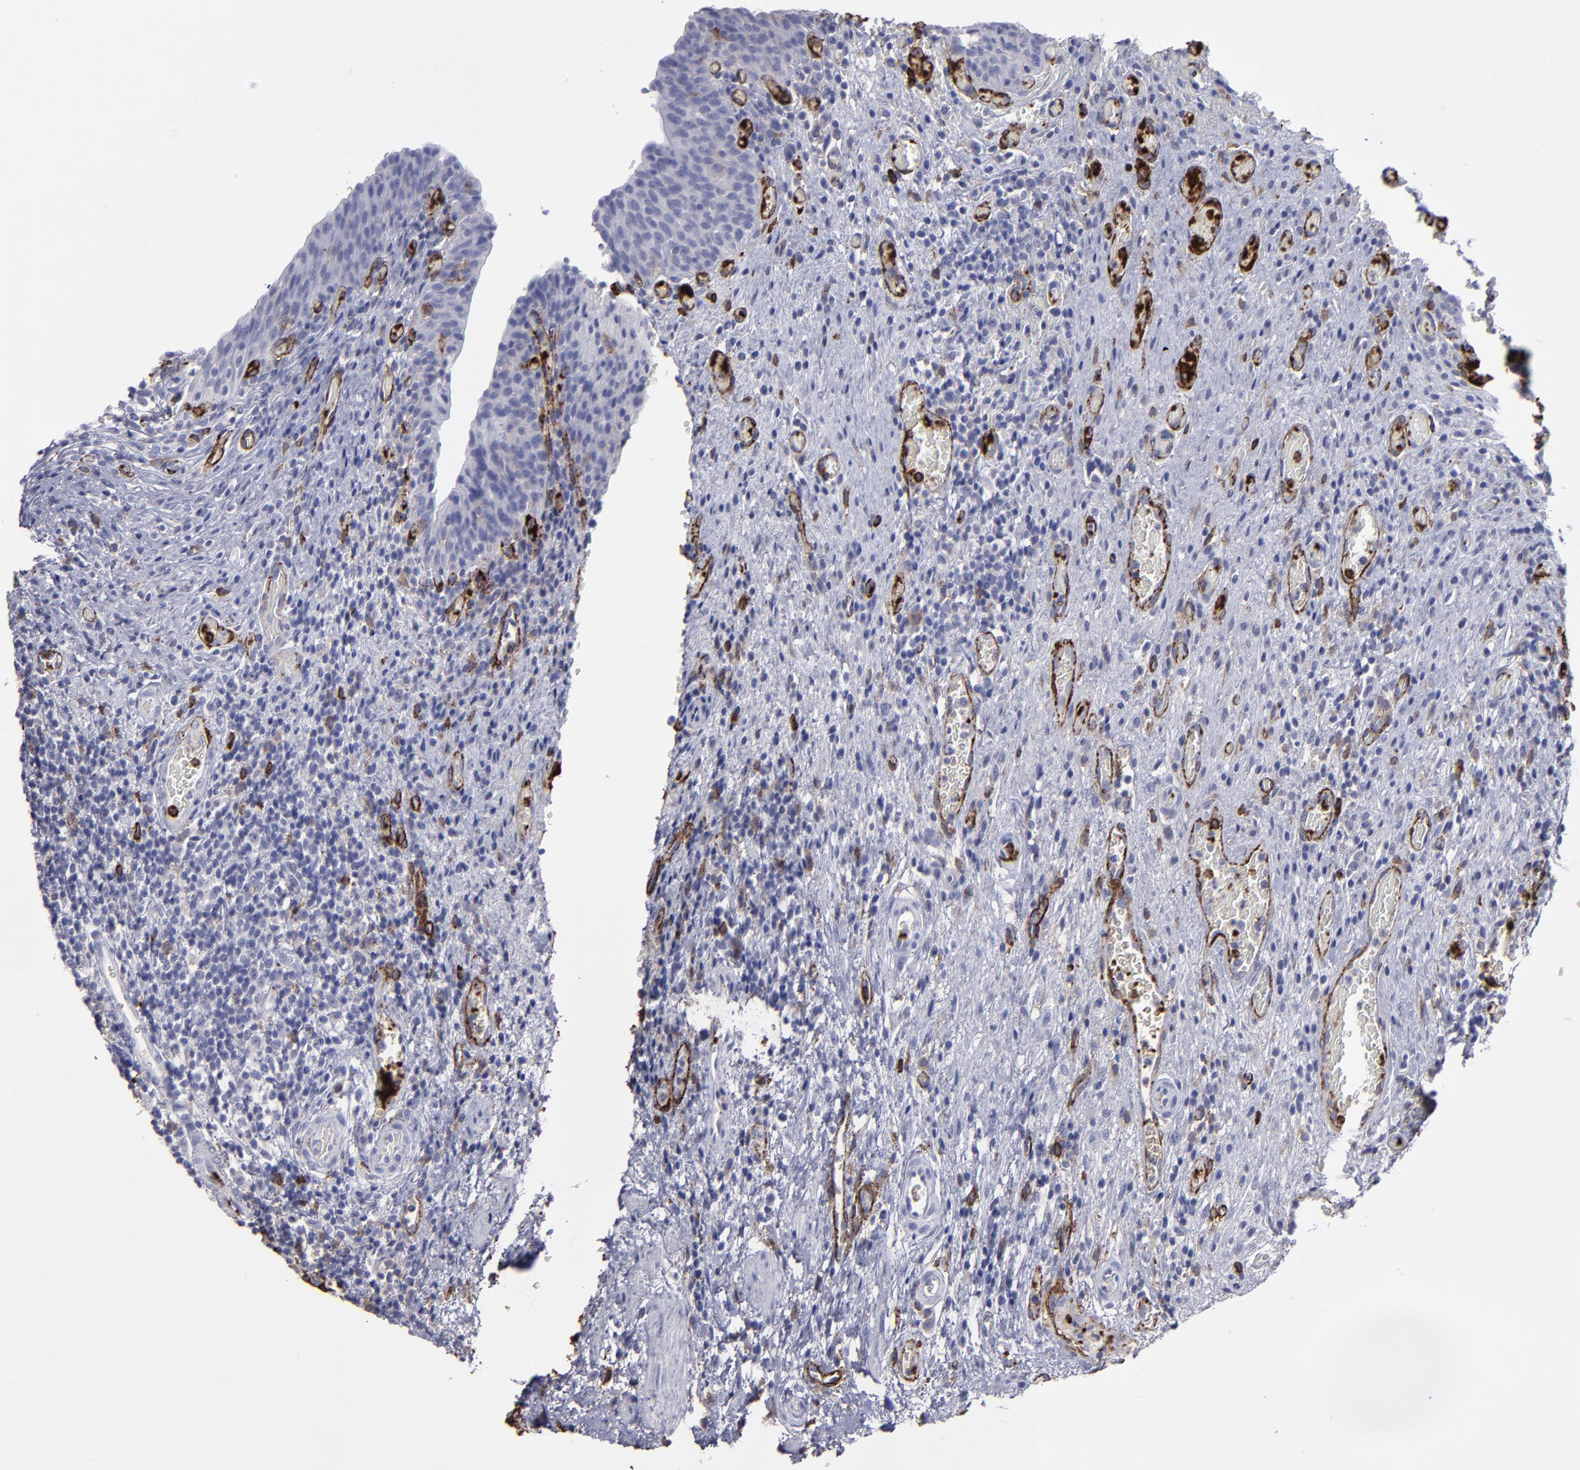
{"staining": {"intensity": "negative", "quantity": "none", "location": "none"}, "tissue": "urinary bladder", "cell_type": "Urothelial cells", "image_type": "normal", "snomed": [{"axis": "morphology", "description": "Normal tissue, NOS"}, {"axis": "morphology", "description": "Urothelial carcinoma, High grade"}, {"axis": "topography", "description": "Urinary bladder"}], "caption": "Unremarkable urinary bladder was stained to show a protein in brown. There is no significant positivity in urothelial cells. (IHC, brightfield microscopy, high magnification).", "gene": "CD36", "patient": {"sex": "male", "age": 51}}